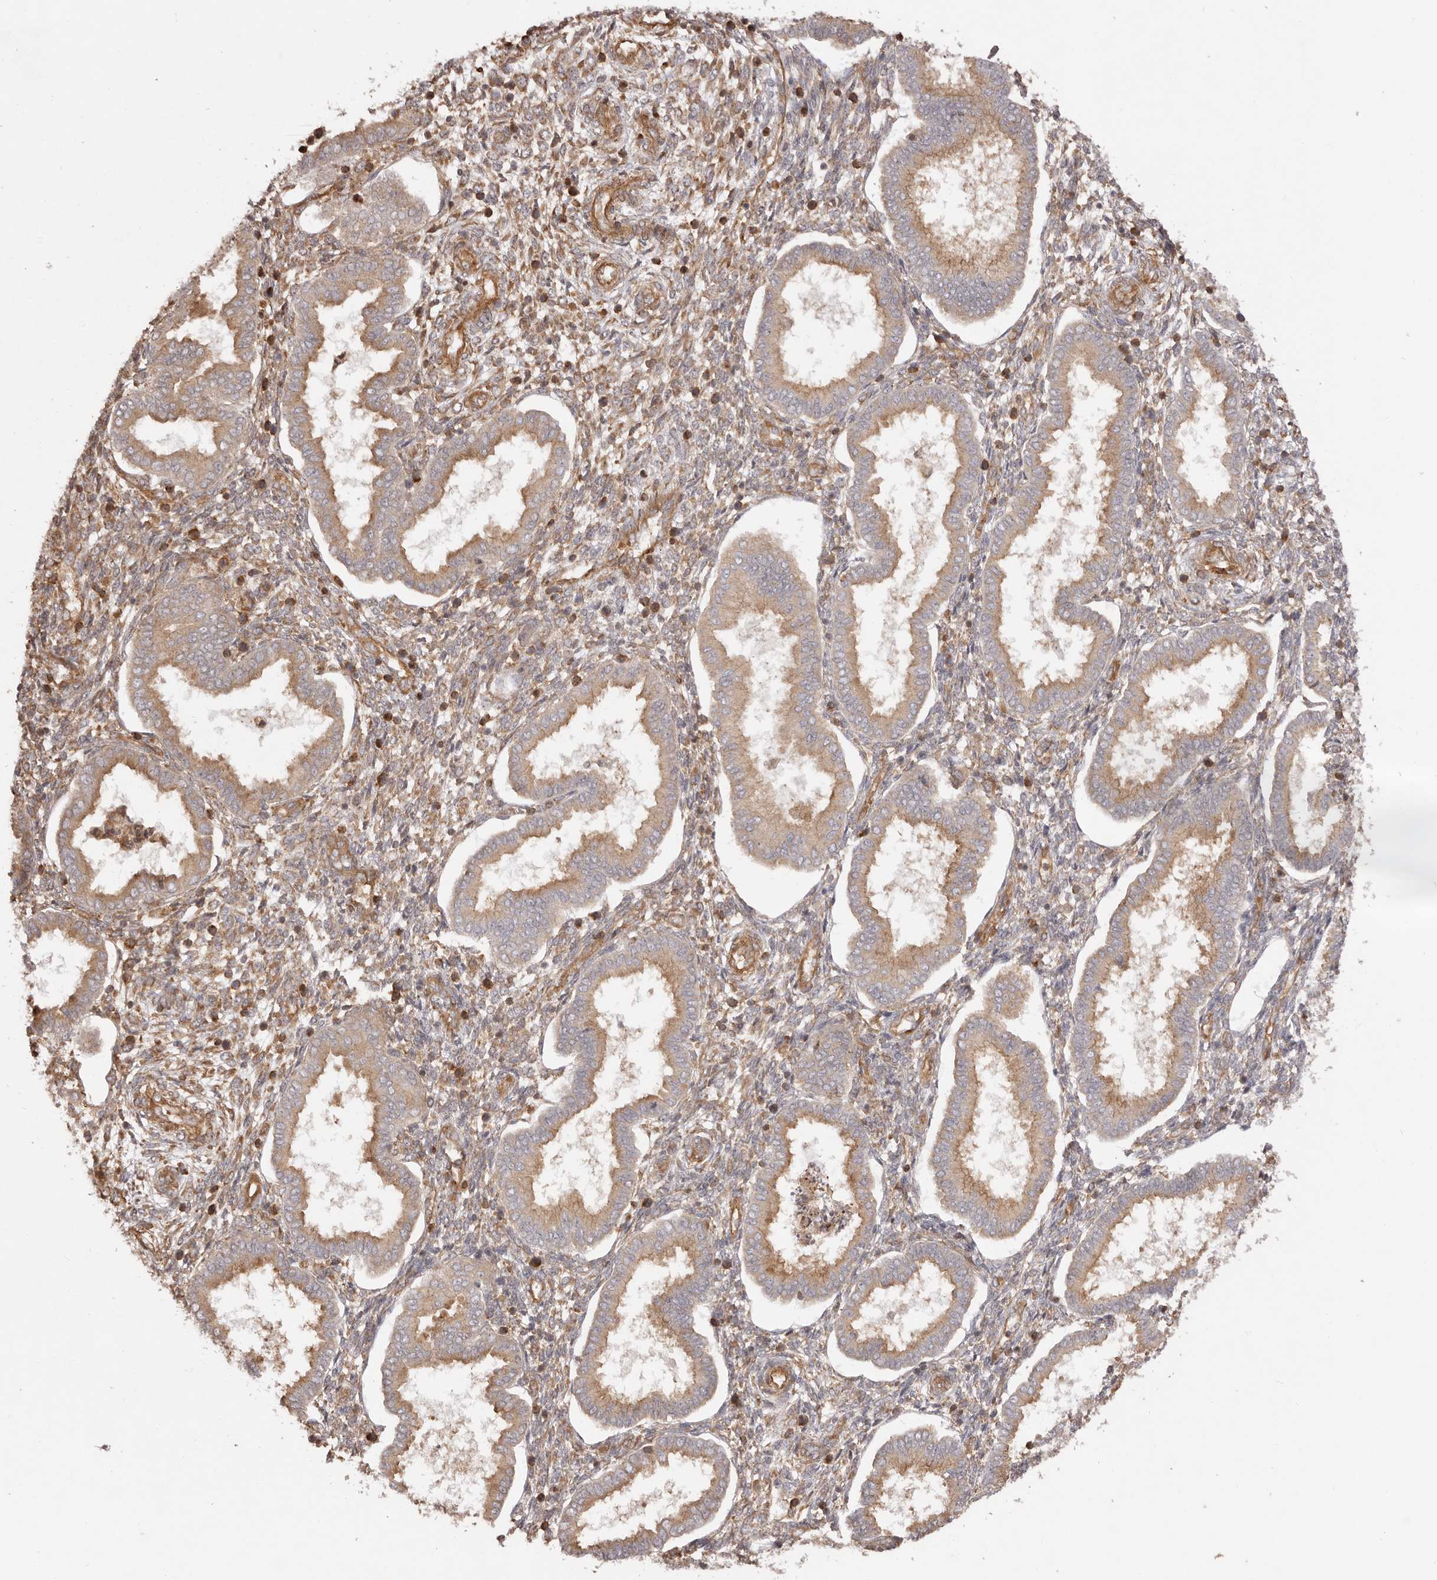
{"staining": {"intensity": "moderate", "quantity": "25%-75%", "location": "cytoplasmic/membranous"}, "tissue": "endometrium", "cell_type": "Cells in endometrial stroma", "image_type": "normal", "snomed": [{"axis": "morphology", "description": "Normal tissue, NOS"}, {"axis": "topography", "description": "Endometrium"}], "caption": "A brown stain shows moderate cytoplasmic/membranous positivity of a protein in cells in endometrial stroma of benign human endometrium.", "gene": "RPS6", "patient": {"sex": "female", "age": 24}}